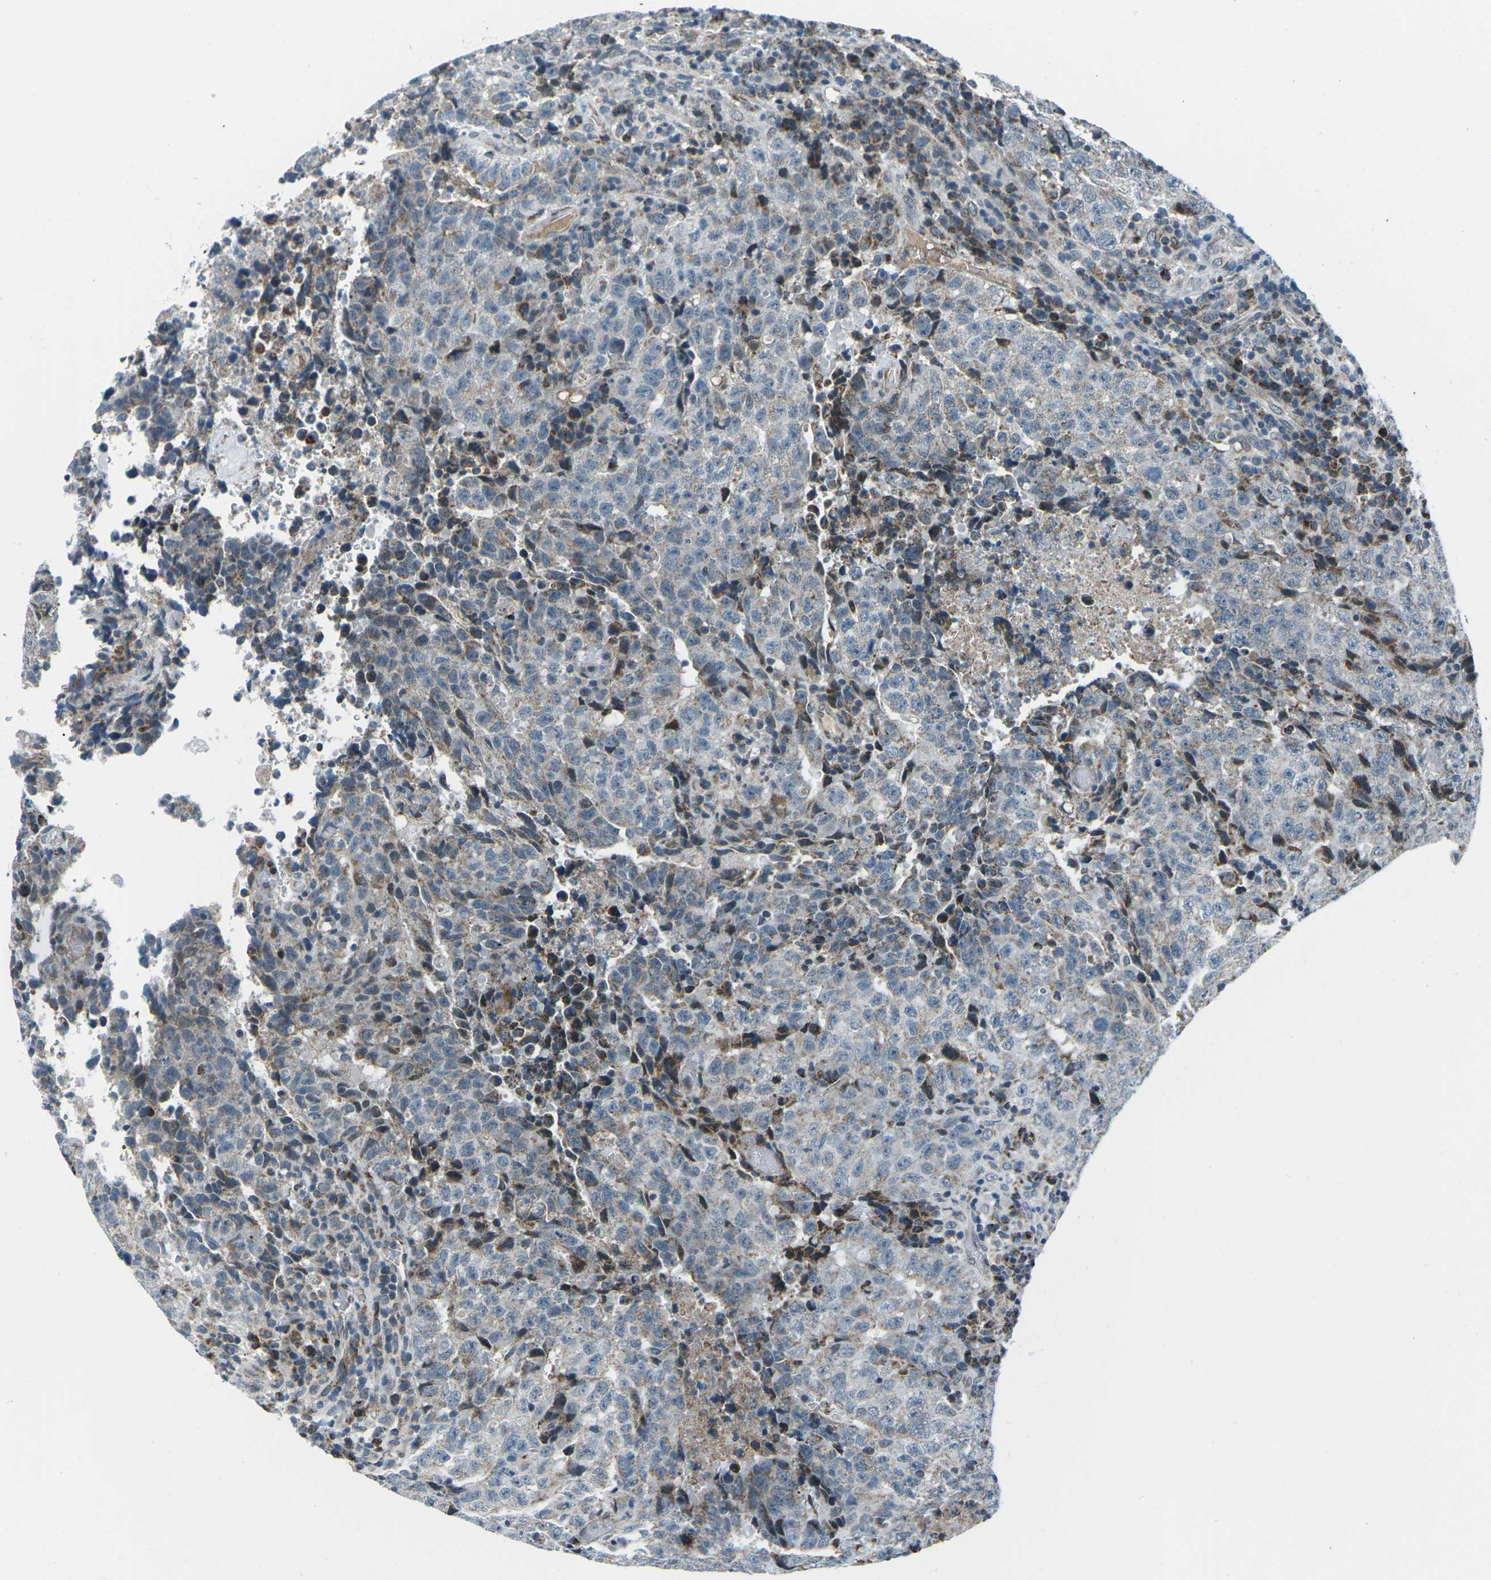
{"staining": {"intensity": "weak", "quantity": "<25%", "location": "cytoplasmic/membranous"}, "tissue": "testis cancer", "cell_type": "Tumor cells", "image_type": "cancer", "snomed": [{"axis": "morphology", "description": "Necrosis, NOS"}, {"axis": "morphology", "description": "Carcinoma, Embryonal, NOS"}, {"axis": "topography", "description": "Testis"}], "caption": "Testis cancer stained for a protein using immunohistochemistry (IHC) exhibits no staining tumor cells.", "gene": "RFESD", "patient": {"sex": "male", "age": 19}}